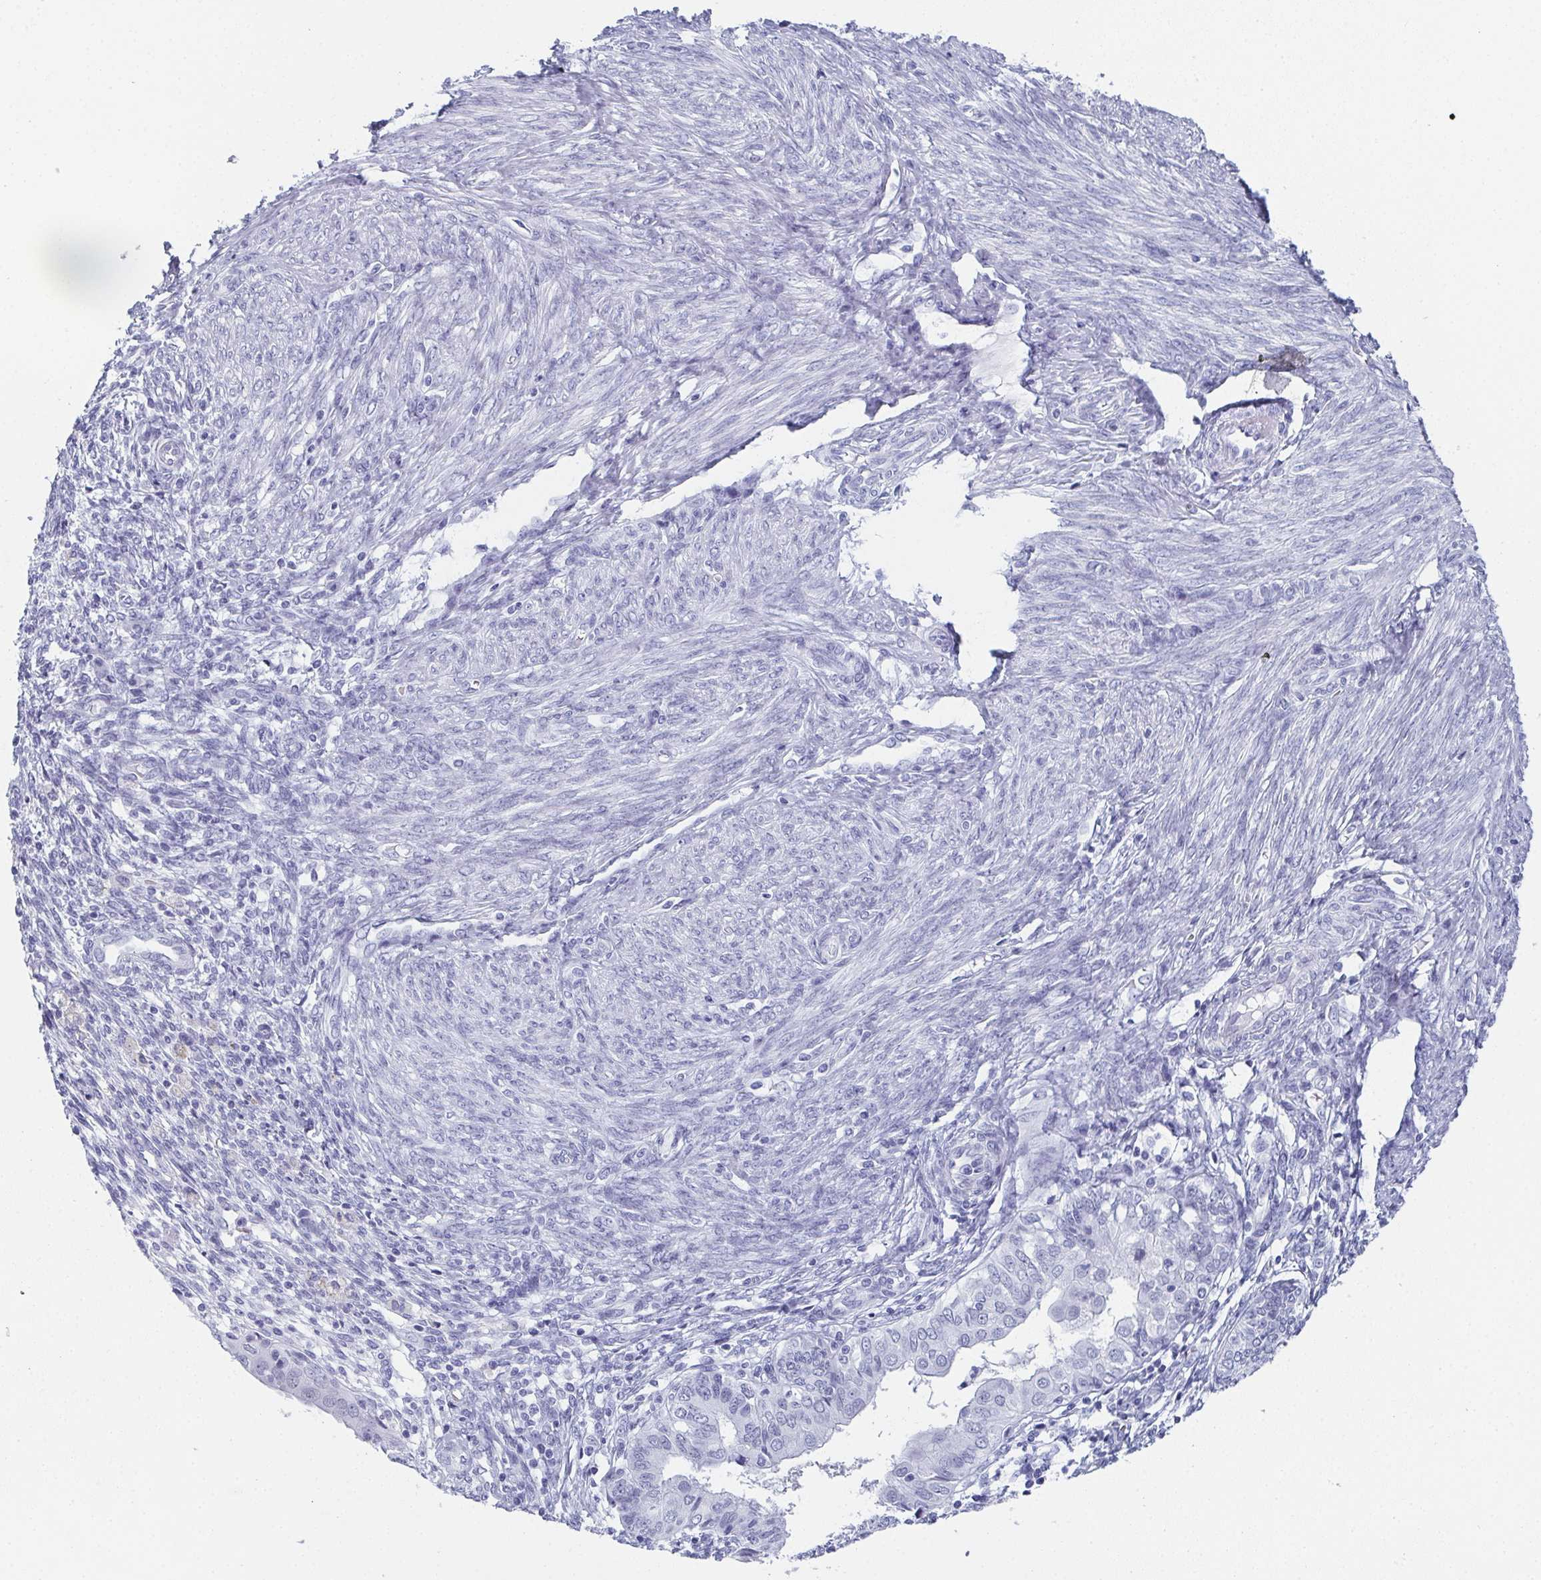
{"staining": {"intensity": "negative", "quantity": "none", "location": "none"}, "tissue": "endometrial cancer", "cell_type": "Tumor cells", "image_type": "cancer", "snomed": [{"axis": "morphology", "description": "Adenocarcinoma, NOS"}, {"axis": "topography", "description": "Endometrium"}], "caption": "Immunohistochemistry histopathology image of endometrial cancer (adenocarcinoma) stained for a protein (brown), which reveals no positivity in tumor cells. (DAB (3,3'-diaminobenzidine) IHC, high magnification).", "gene": "PYCR3", "patient": {"sex": "female", "age": 68}}